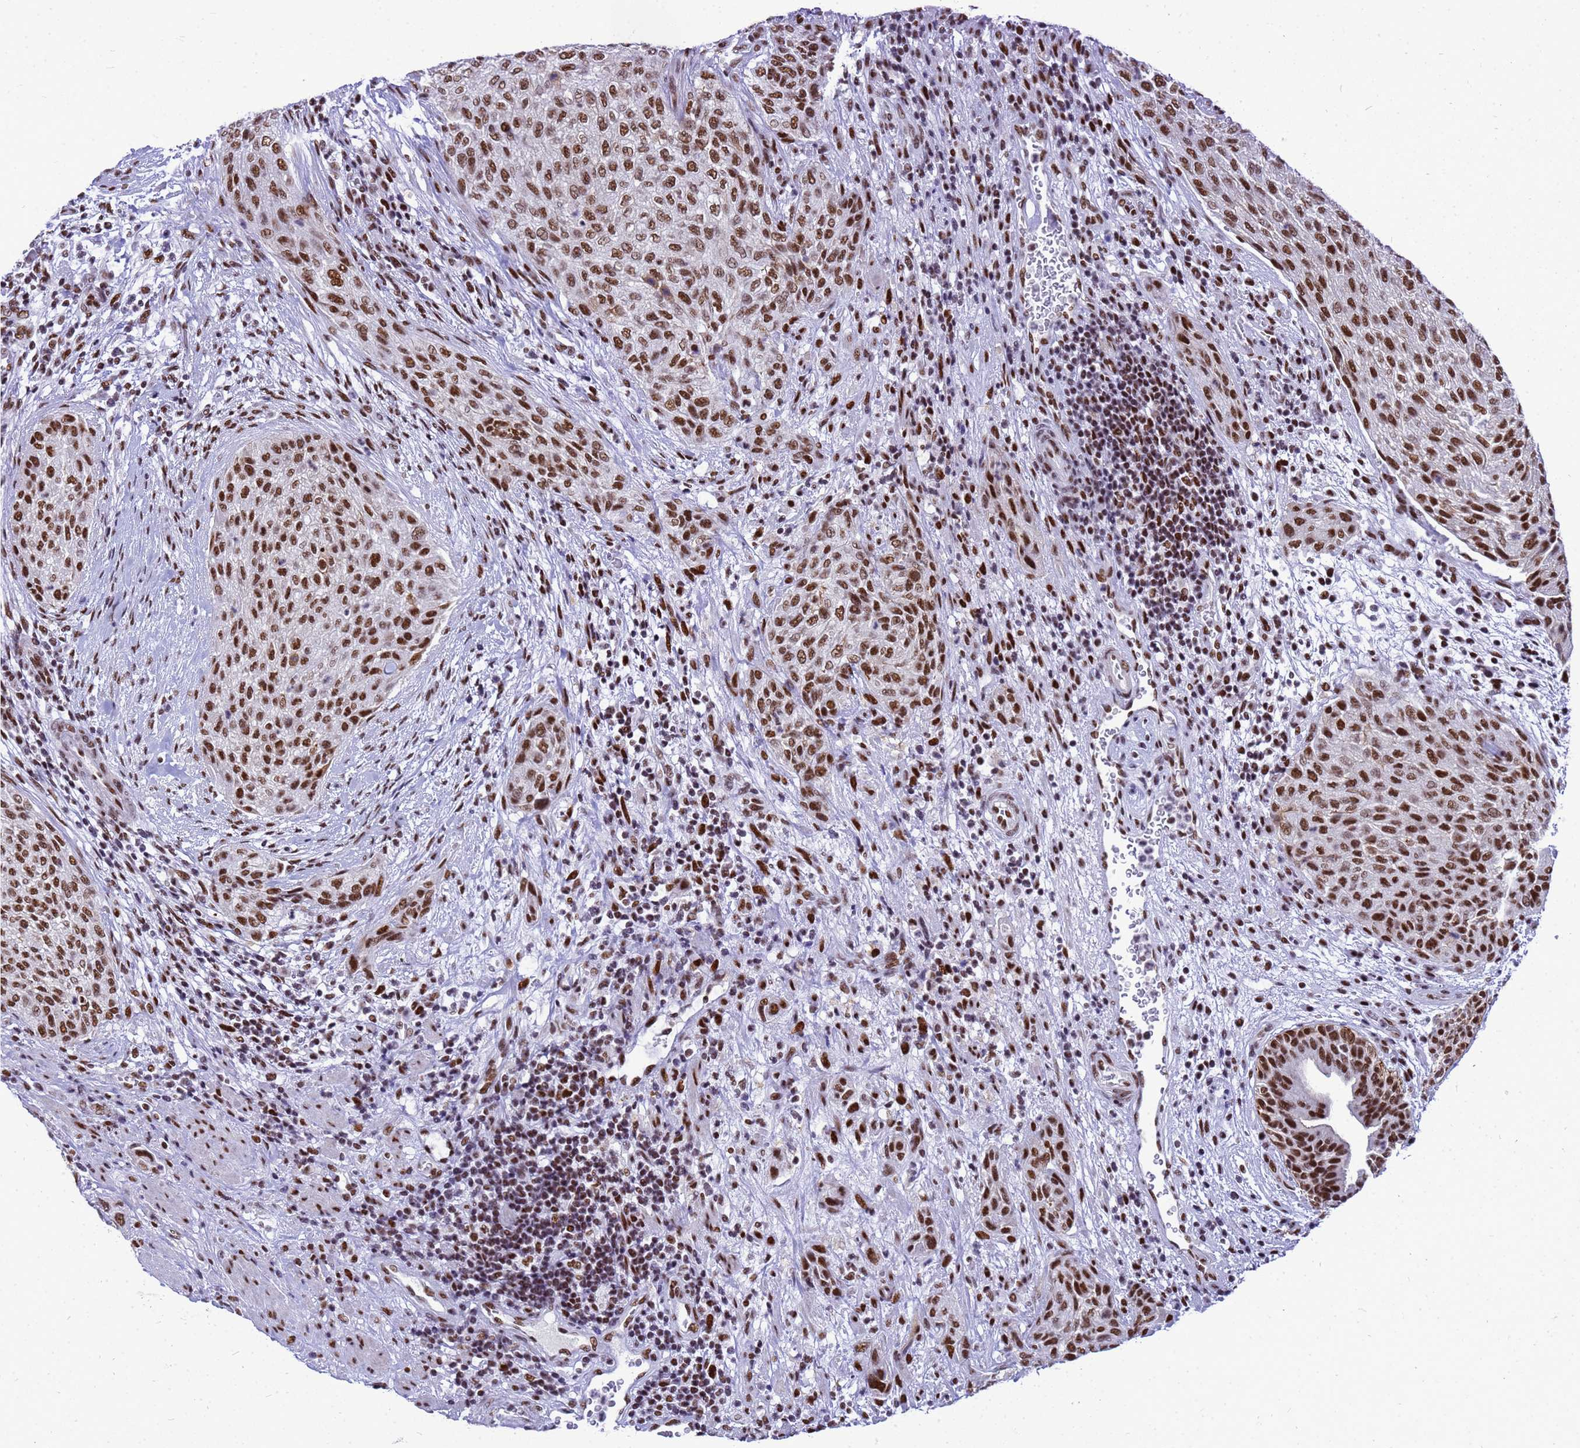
{"staining": {"intensity": "strong", "quantity": ">75%", "location": "nuclear"}, "tissue": "urothelial cancer", "cell_type": "Tumor cells", "image_type": "cancer", "snomed": [{"axis": "morphology", "description": "Urothelial carcinoma, High grade"}, {"axis": "topography", "description": "Urinary bladder"}], "caption": "This micrograph shows immunohistochemistry staining of urothelial carcinoma (high-grade), with high strong nuclear expression in approximately >75% of tumor cells.", "gene": "SART3", "patient": {"sex": "male", "age": 35}}